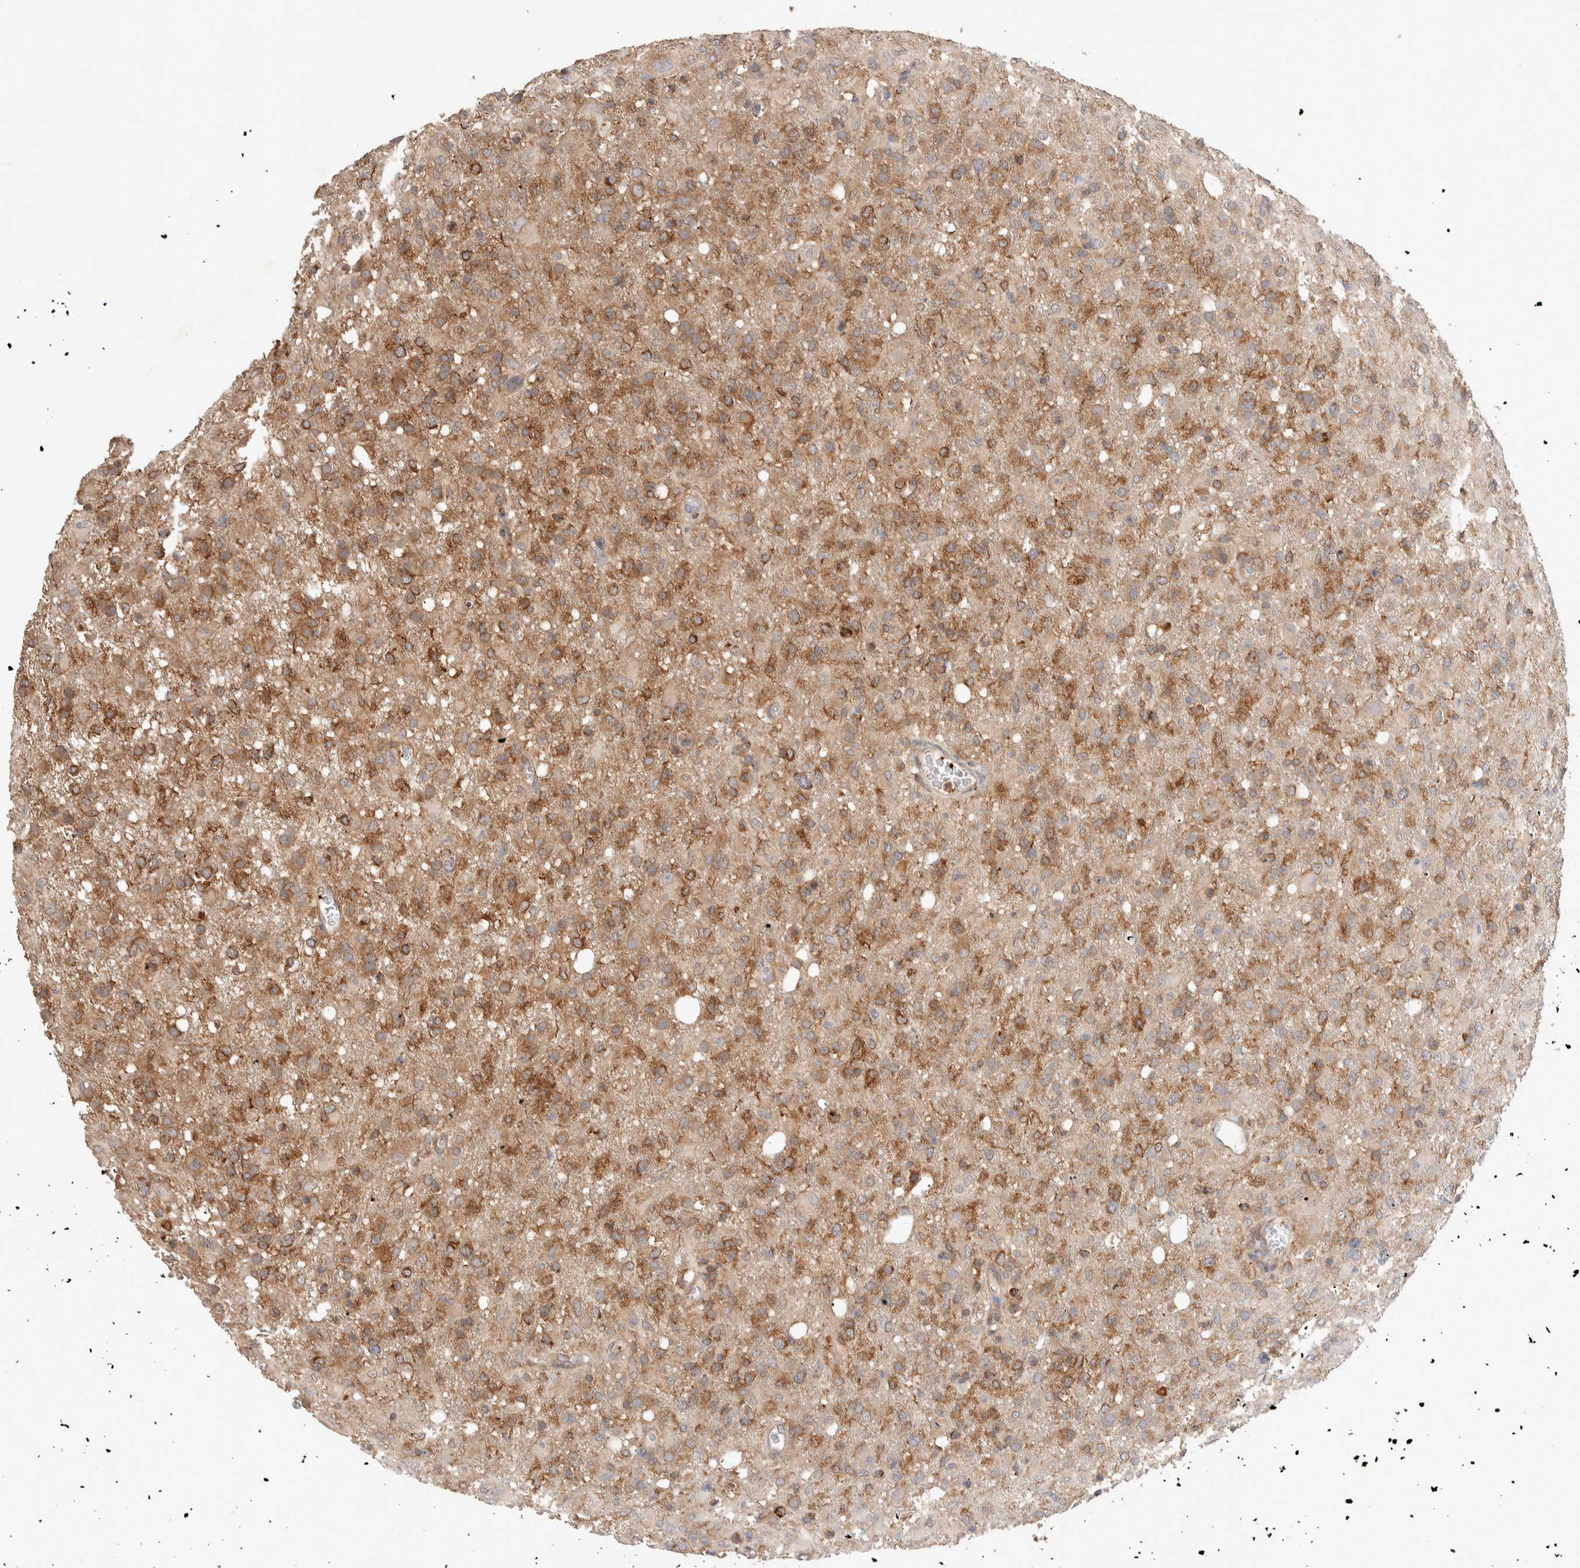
{"staining": {"intensity": "moderate", "quantity": ">75%", "location": "cytoplasmic/membranous"}, "tissue": "glioma", "cell_type": "Tumor cells", "image_type": "cancer", "snomed": [{"axis": "morphology", "description": "Glioma, malignant, High grade"}, {"axis": "topography", "description": "Brain"}], "caption": "Immunohistochemistry (IHC) image of human malignant high-grade glioma stained for a protein (brown), which demonstrates medium levels of moderate cytoplasmic/membranous expression in about >75% of tumor cells.", "gene": "DEPTOR", "patient": {"sex": "female", "age": 57}}